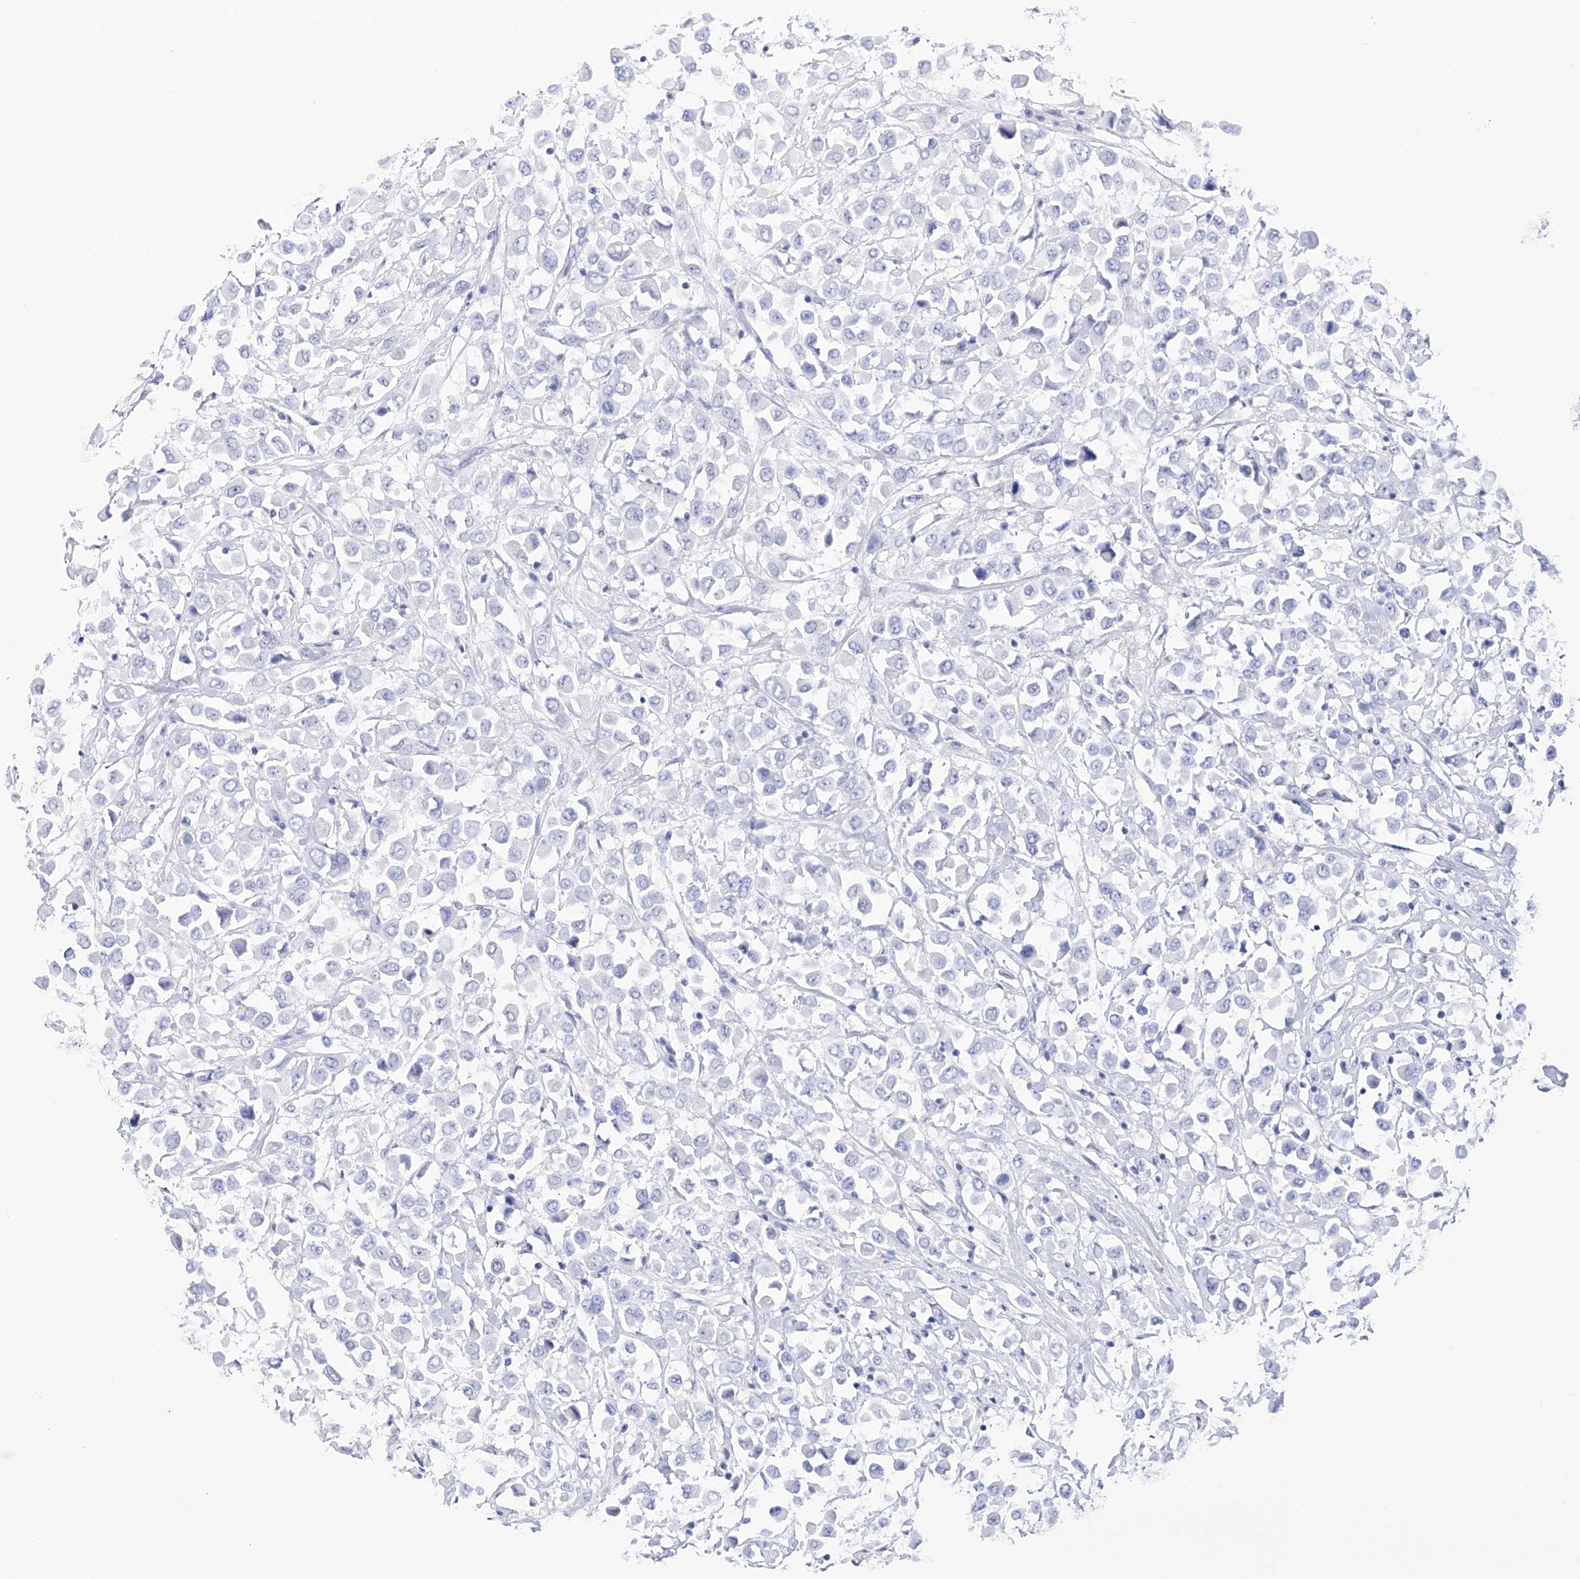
{"staining": {"intensity": "negative", "quantity": "none", "location": "none"}, "tissue": "breast cancer", "cell_type": "Tumor cells", "image_type": "cancer", "snomed": [{"axis": "morphology", "description": "Duct carcinoma"}, {"axis": "topography", "description": "Breast"}], "caption": "Tumor cells show no significant protein staining in breast cancer. The staining is performed using DAB (3,3'-diaminobenzidine) brown chromogen with nuclei counter-stained in using hematoxylin.", "gene": "FLG", "patient": {"sex": "female", "age": 61}}